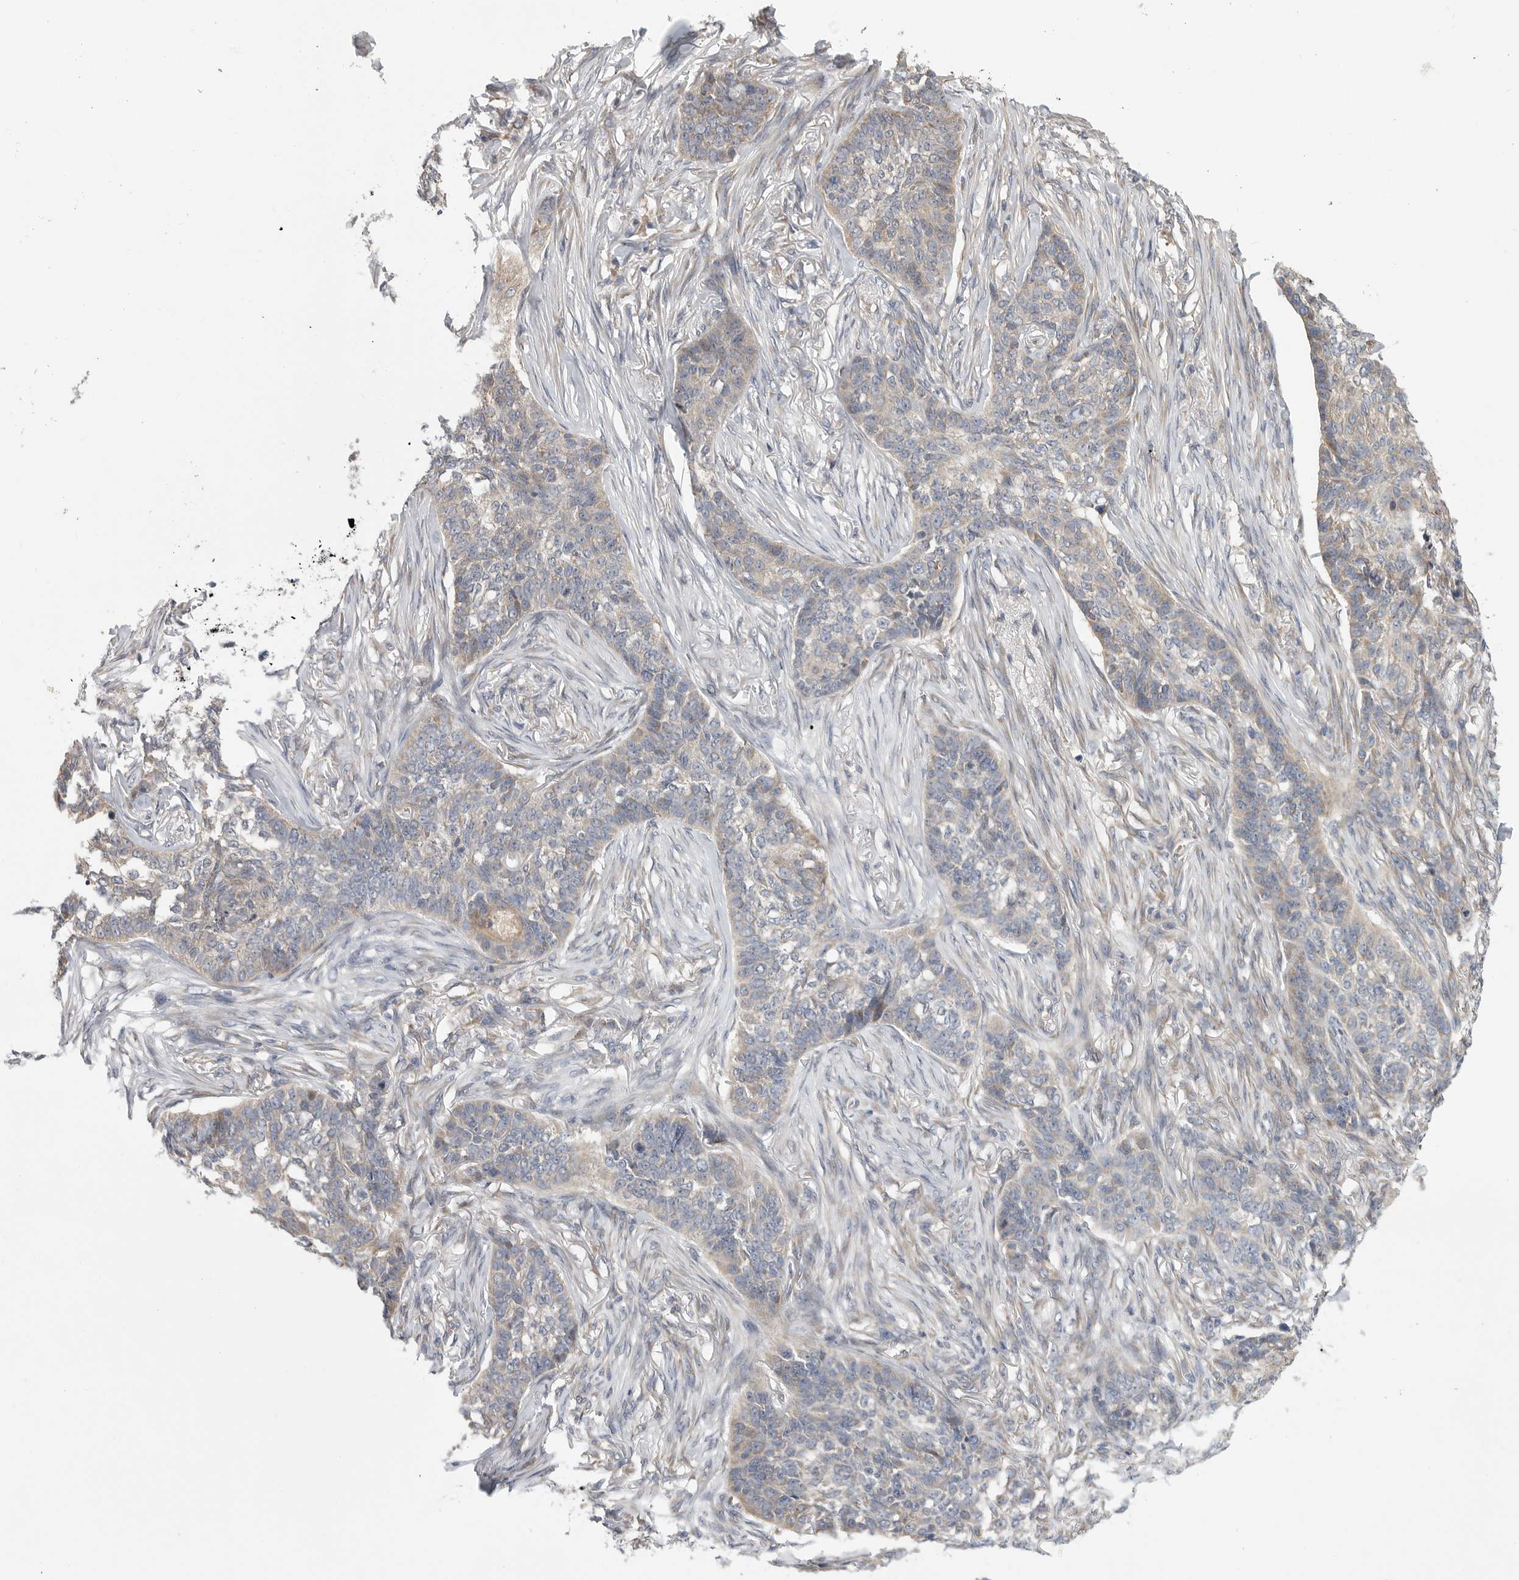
{"staining": {"intensity": "weak", "quantity": "<25%", "location": "cytoplasmic/membranous"}, "tissue": "skin cancer", "cell_type": "Tumor cells", "image_type": "cancer", "snomed": [{"axis": "morphology", "description": "Basal cell carcinoma"}, {"axis": "topography", "description": "Skin"}], "caption": "Immunohistochemistry of human skin cancer (basal cell carcinoma) shows no staining in tumor cells.", "gene": "FBXO43", "patient": {"sex": "male", "age": 85}}